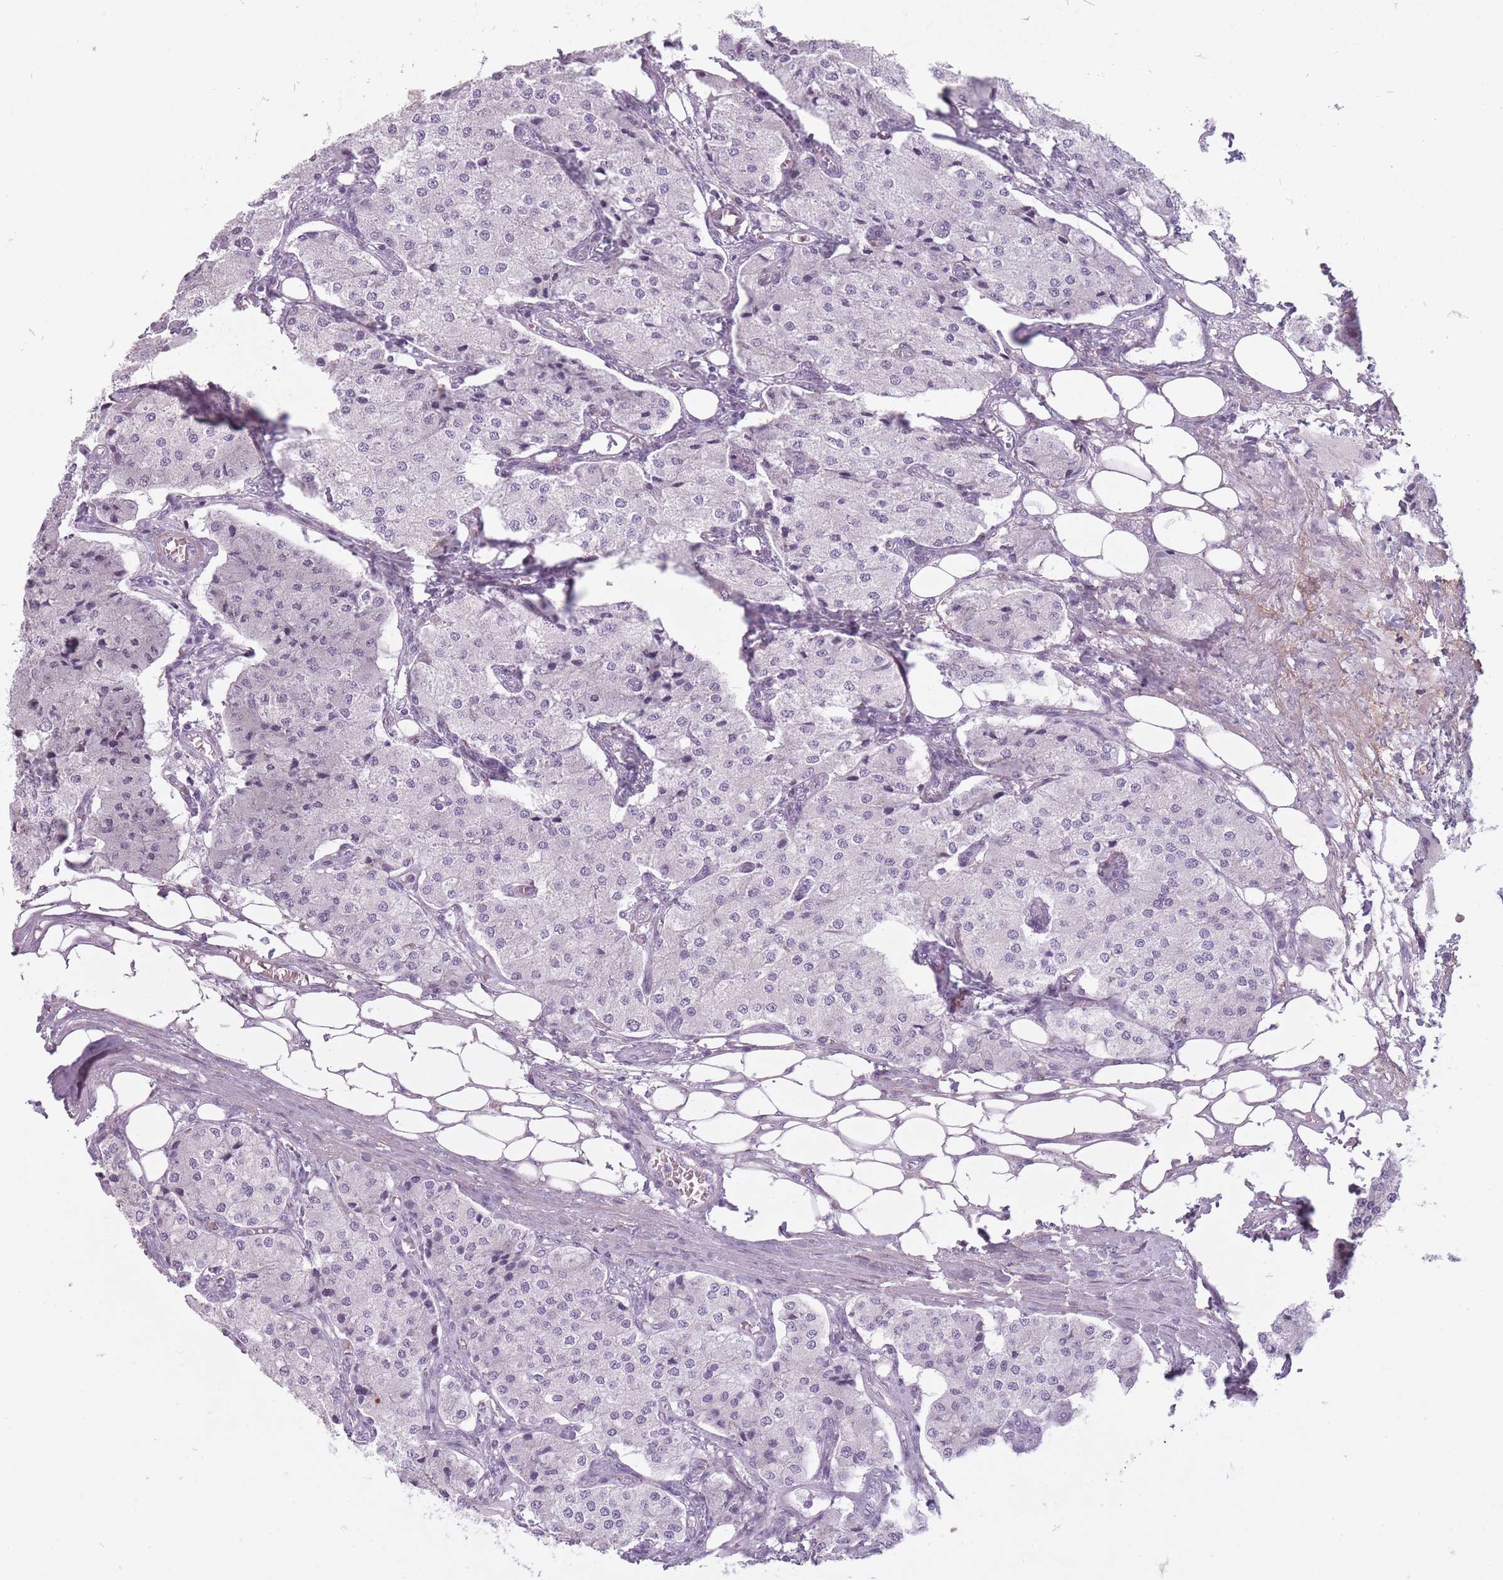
{"staining": {"intensity": "negative", "quantity": "none", "location": "none"}, "tissue": "carcinoid", "cell_type": "Tumor cells", "image_type": "cancer", "snomed": [{"axis": "morphology", "description": "Carcinoid, malignant, NOS"}, {"axis": "topography", "description": "Colon"}], "caption": "Immunohistochemistry of human carcinoid (malignant) shows no staining in tumor cells. (DAB immunohistochemistry (IHC) with hematoxylin counter stain).", "gene": "RFX4", "patient": {"sex": "female", "age": 52}}